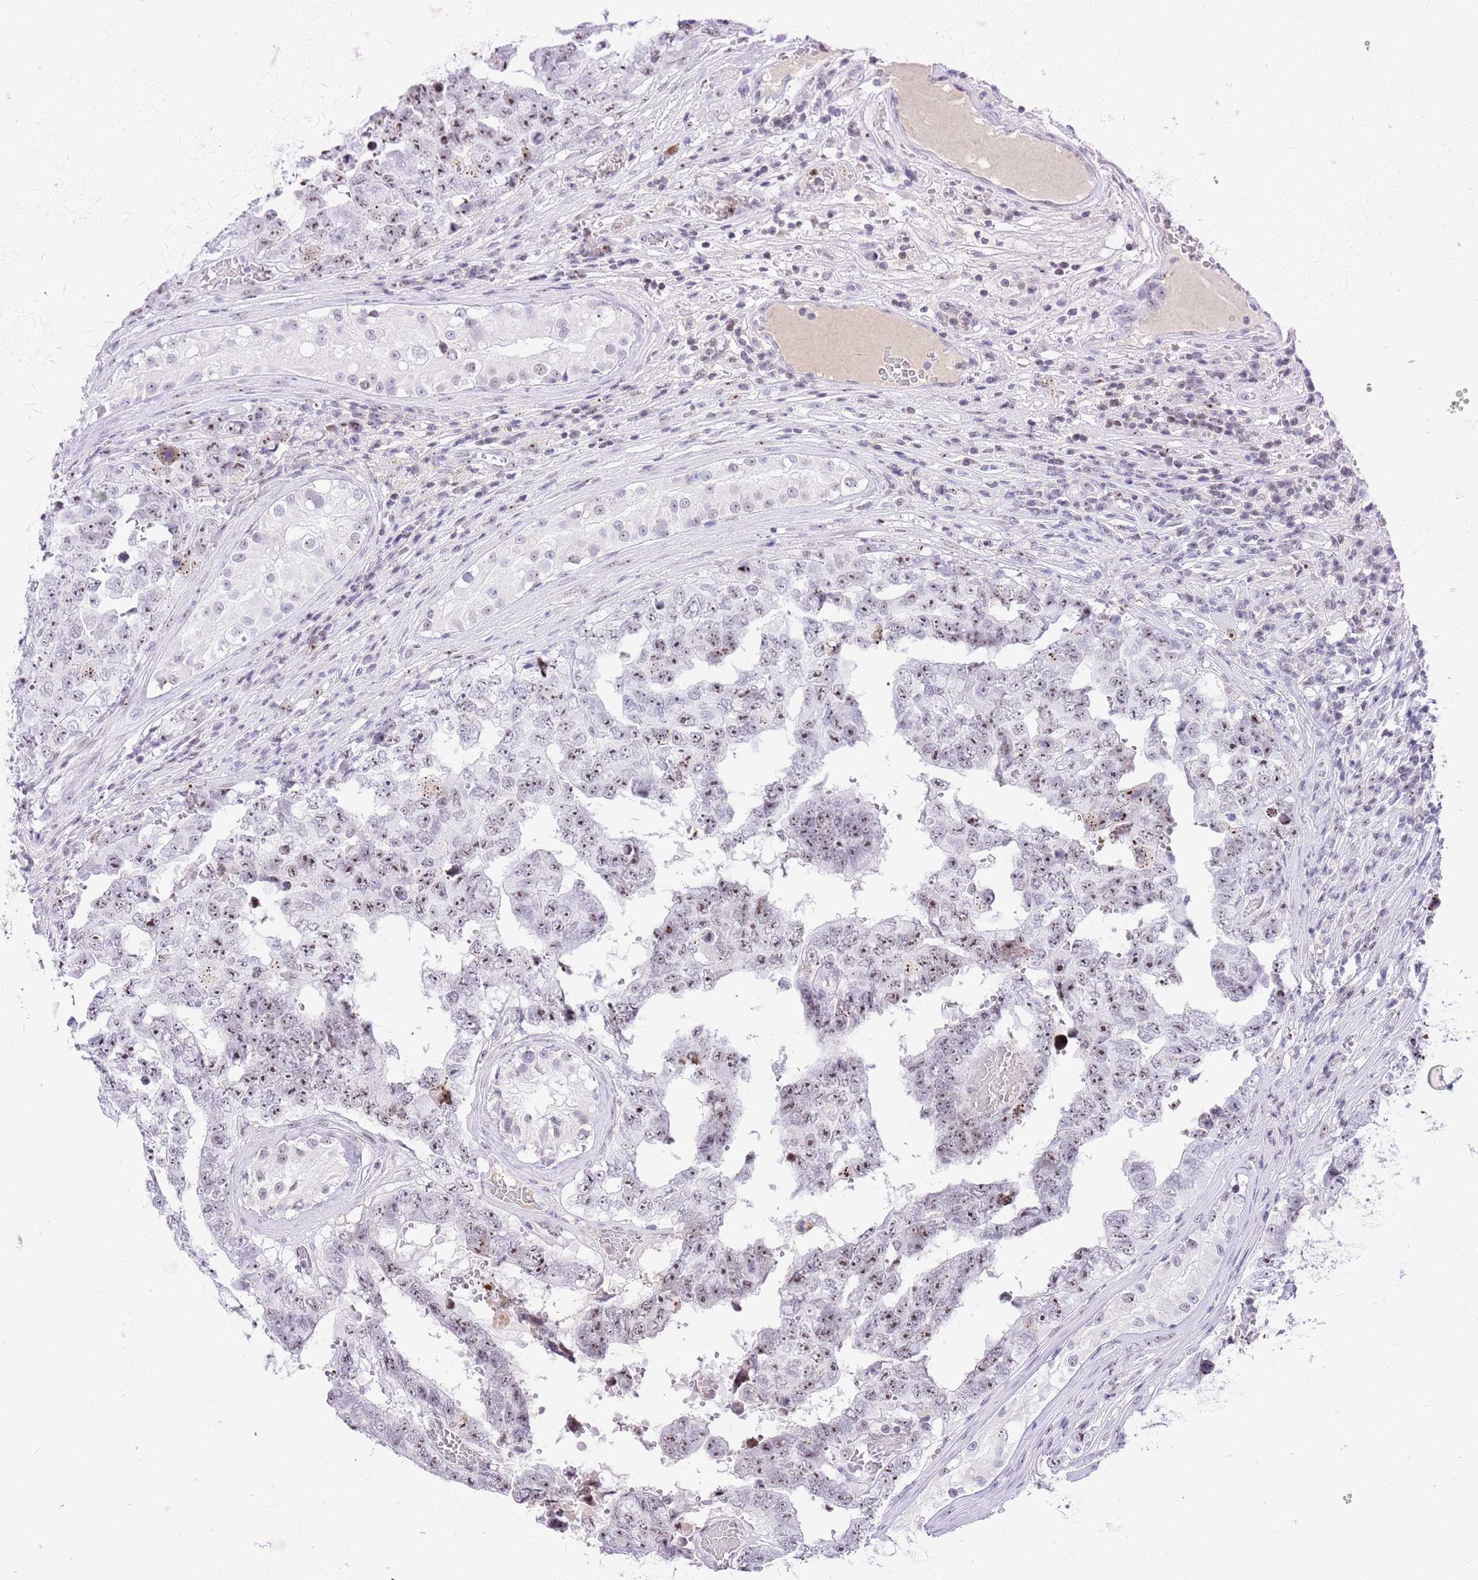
{"staining": {"intensity": "moderate", "quantity": ">75%", "location": "nuclear"}, "tissue": "testis cancer", "cell_type": "Tumor cells", "image_type": "cancer", "snomed": [{"axis": "morphology", "description": "Normal tissue, NOS"}, {"axis": "morphology", "description": "Carcinoma, Embryonal, NOS"}, {"axis": "topography", "description": "Testis"}, {"axis": "topography", "description": "Epididymis"}], "caption": "Immunohistochemistry (IHC) histopathology image of neoplastic tissue: testis embryonal carcinoma stained using immunohistochemistry (IHC) exhibits medium levels of moderate protein expression localized specifically in the nuclear of tumor cells, appearing as a nuclear brown color.", "gene": "NOP56", "patient": {"sex": "male", "age": 25}}